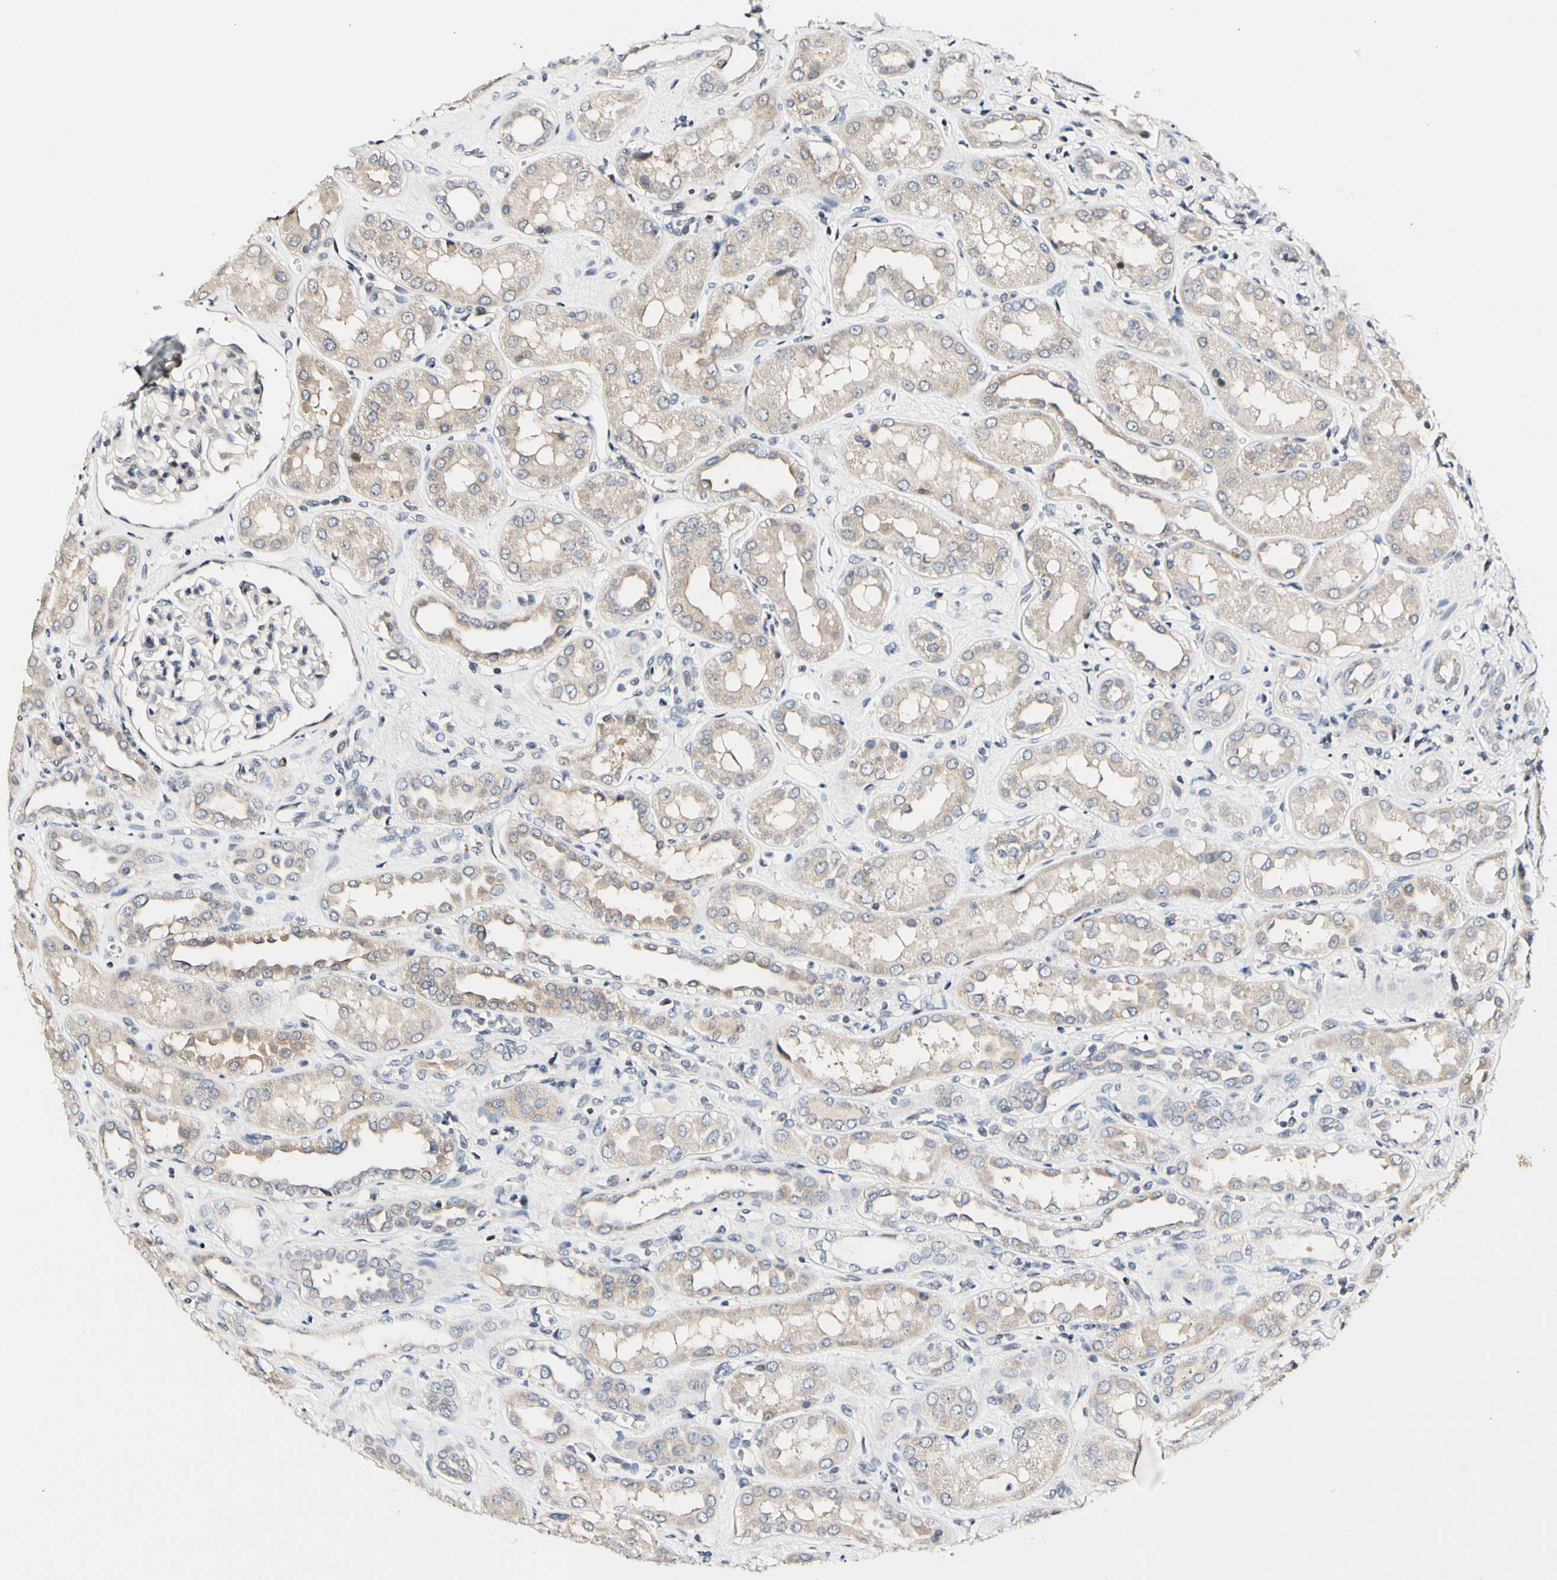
{"staining": {"intensity": "negative", "quantity": "none", "location": "none"}, "tissue": "kidney", "cell_type": "Cells in glomeruli", "image_type": "normal", "snomed": [{"axis": "morphology", "description": "Normal tissue, NOS"}, {"axis": "topography", "description": "Kidney"}], "caption": "Immunohistochemical staining of unremarkable kidney displays no significant staining in cells in glomeruli.", "gene": "SOX30", "patient": {"sex": "male", "age": 59}}